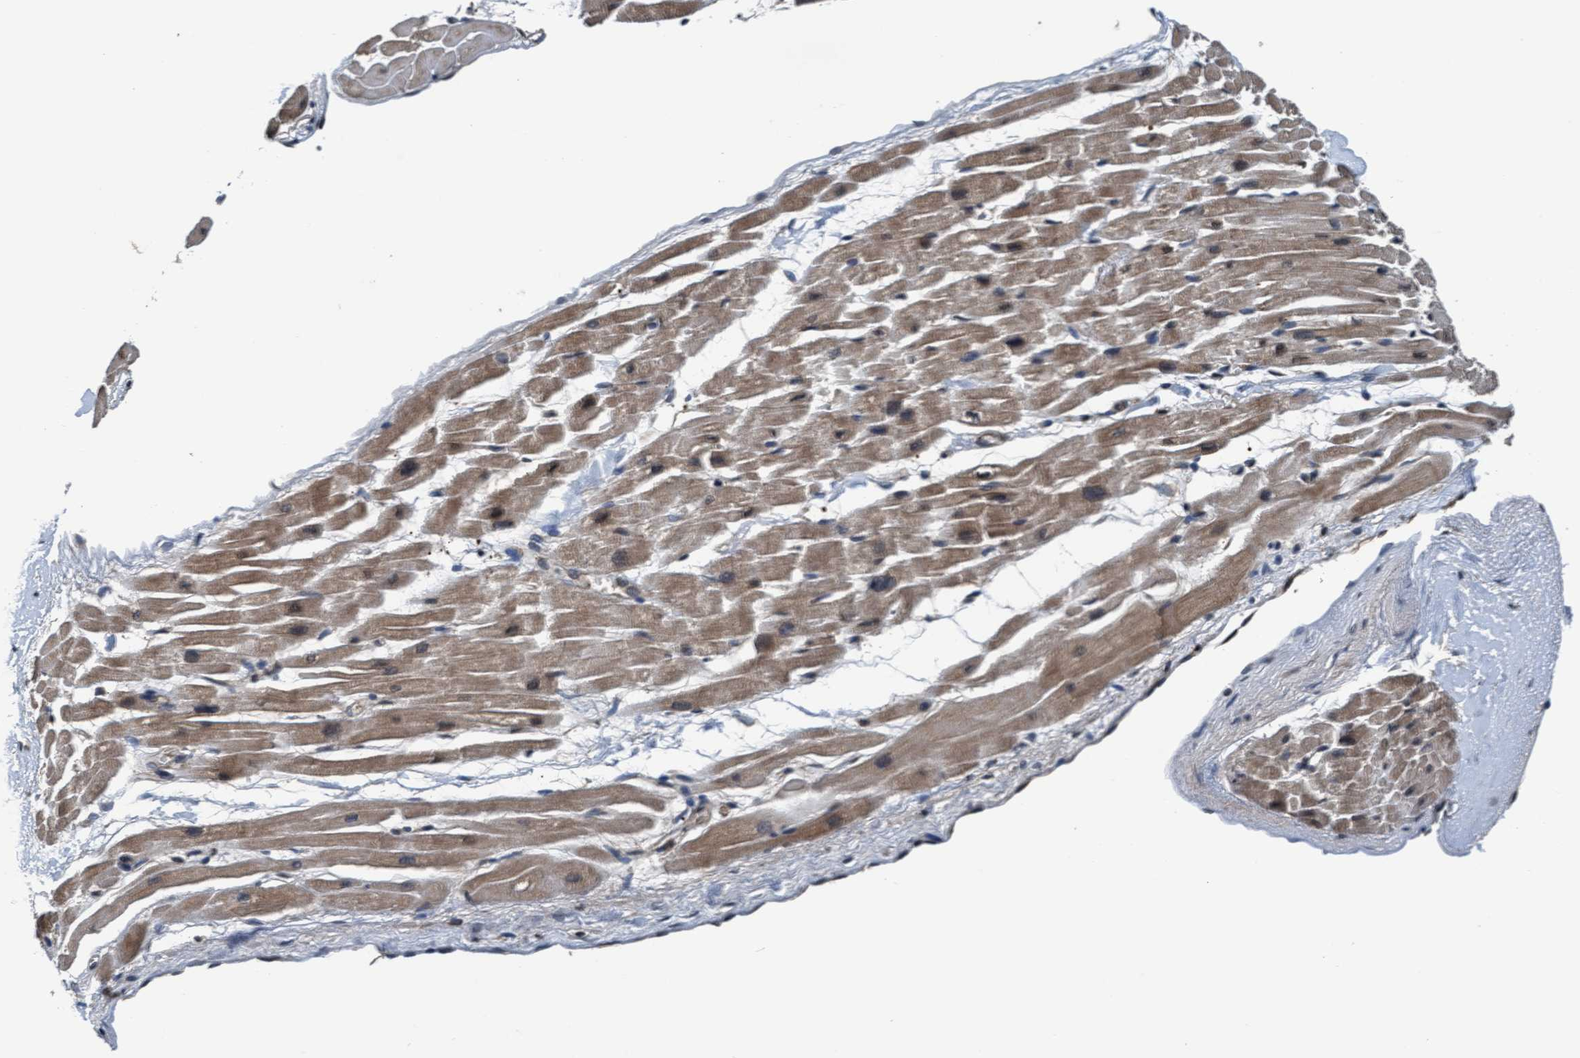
{"staining": {"intensity": "moderate", "quantity": ">75%", "location": "cytoplasmic/membranous"}, "tissue": "heart muscle", "cell_type": "Cardiomyocytes", "image_type": "normal", "snomed": [{"axis": "morphology", "description": "Normal tissue, NOS"}, {"axis": "topography", "description": "Heart"}], "caption": "Cardiomyocytes display medium levels of moderate cytoplasmic/membranous expression in about >75% of cells in normal human heart muscle.", "gene": "WASF1", "patient": {"sex": "male", "age": 45}}